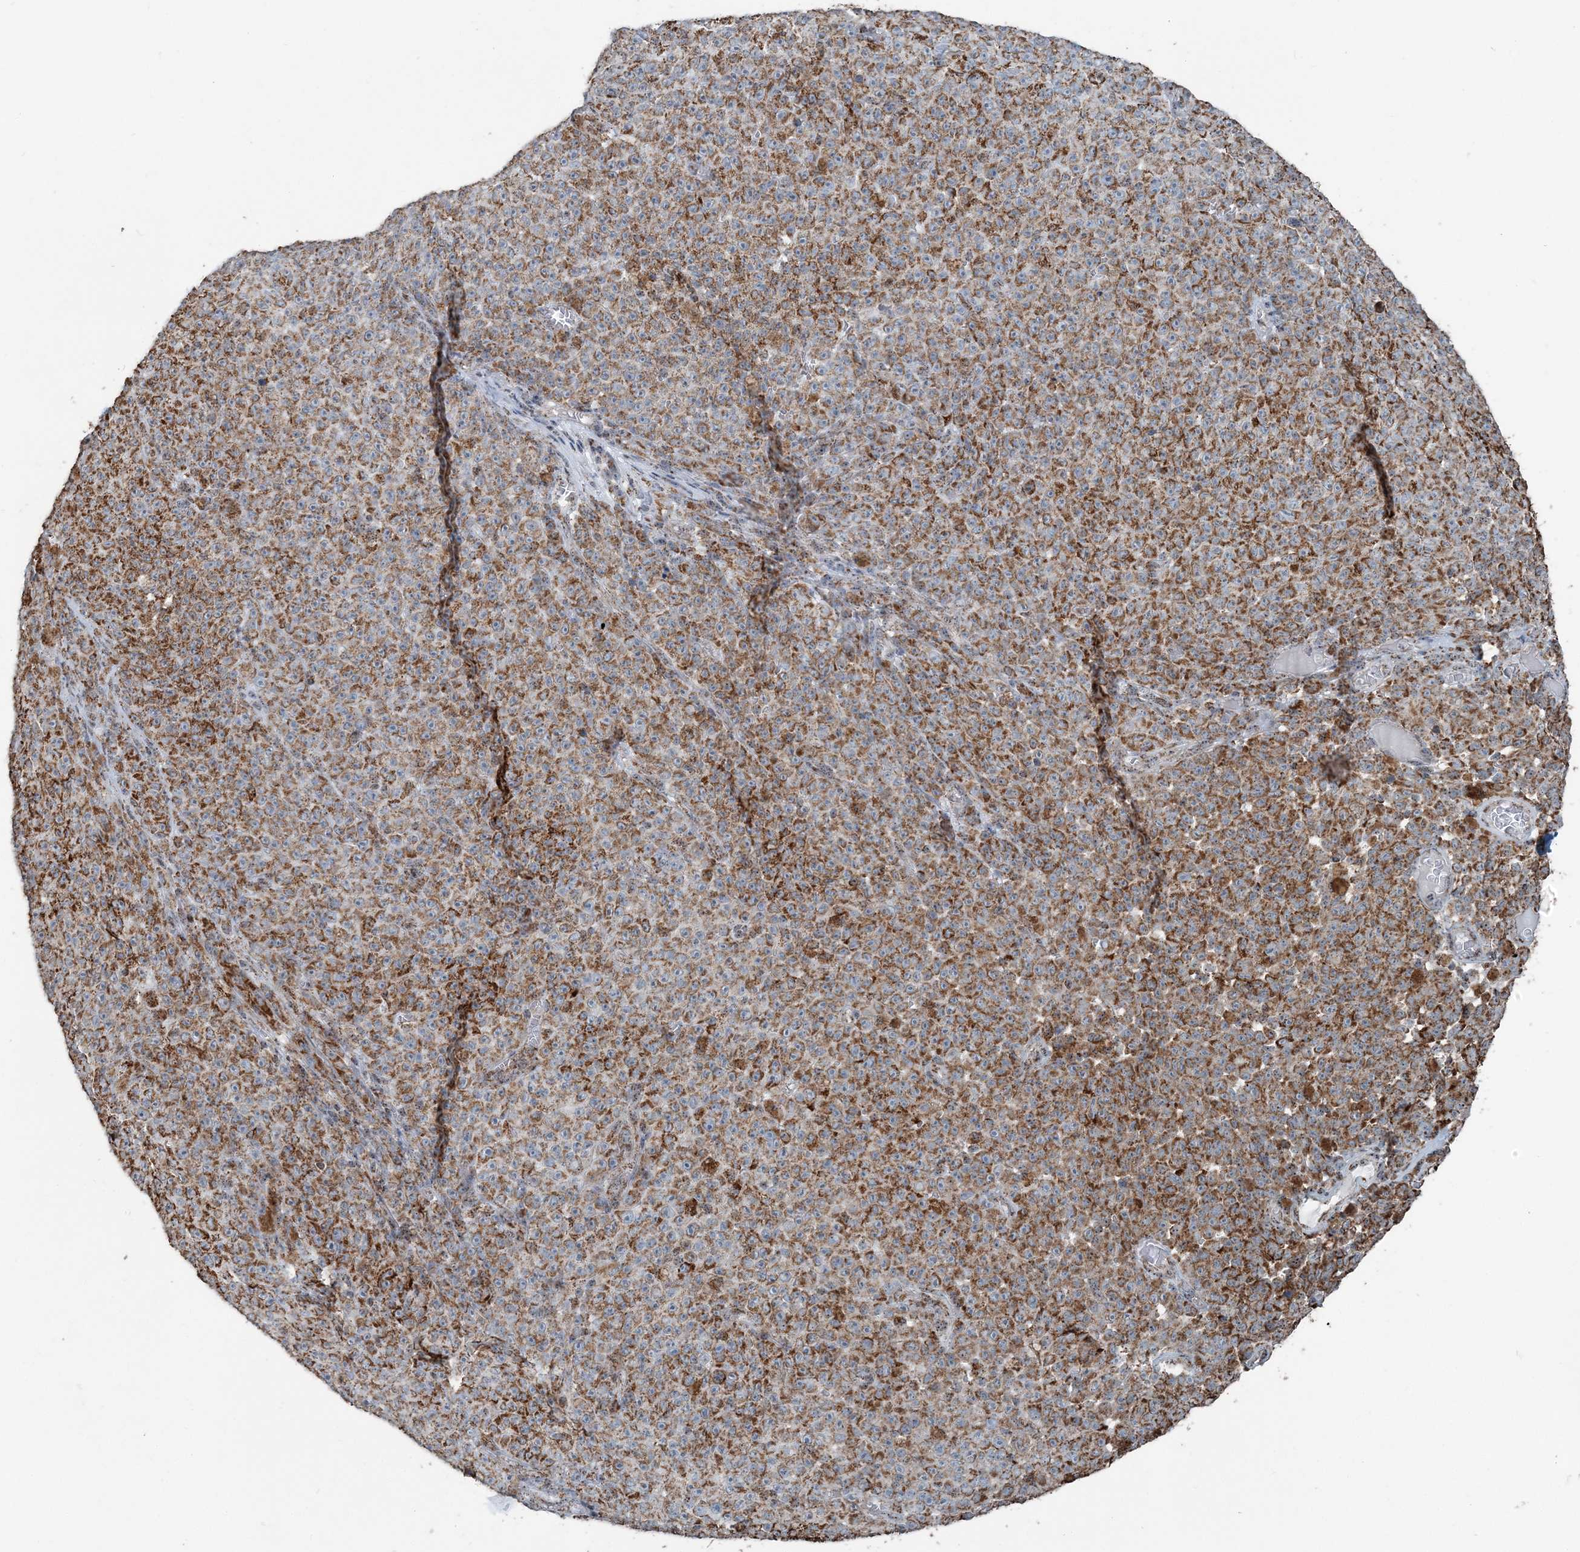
{"staining": {"intensity": "moderate", "quantity": ">75%", "location": "cytoplasmic/membranous"}, "tissue": "melanoma", "cell_type": "Tumor cells", "image_type": "cancer", "snomed": [{"axis": "morphology", "description": "Malignant melanoma, NOS"}, {"axis": "topography", "description": "Skin"}], "caption": "Protein staining of melanoma tissue exhibits moderate cytoplasmic/membranous expression in about >75% of tumor cells.", "gene": "SUCLG1", "patient": {"sex": "female", "age": 82}}